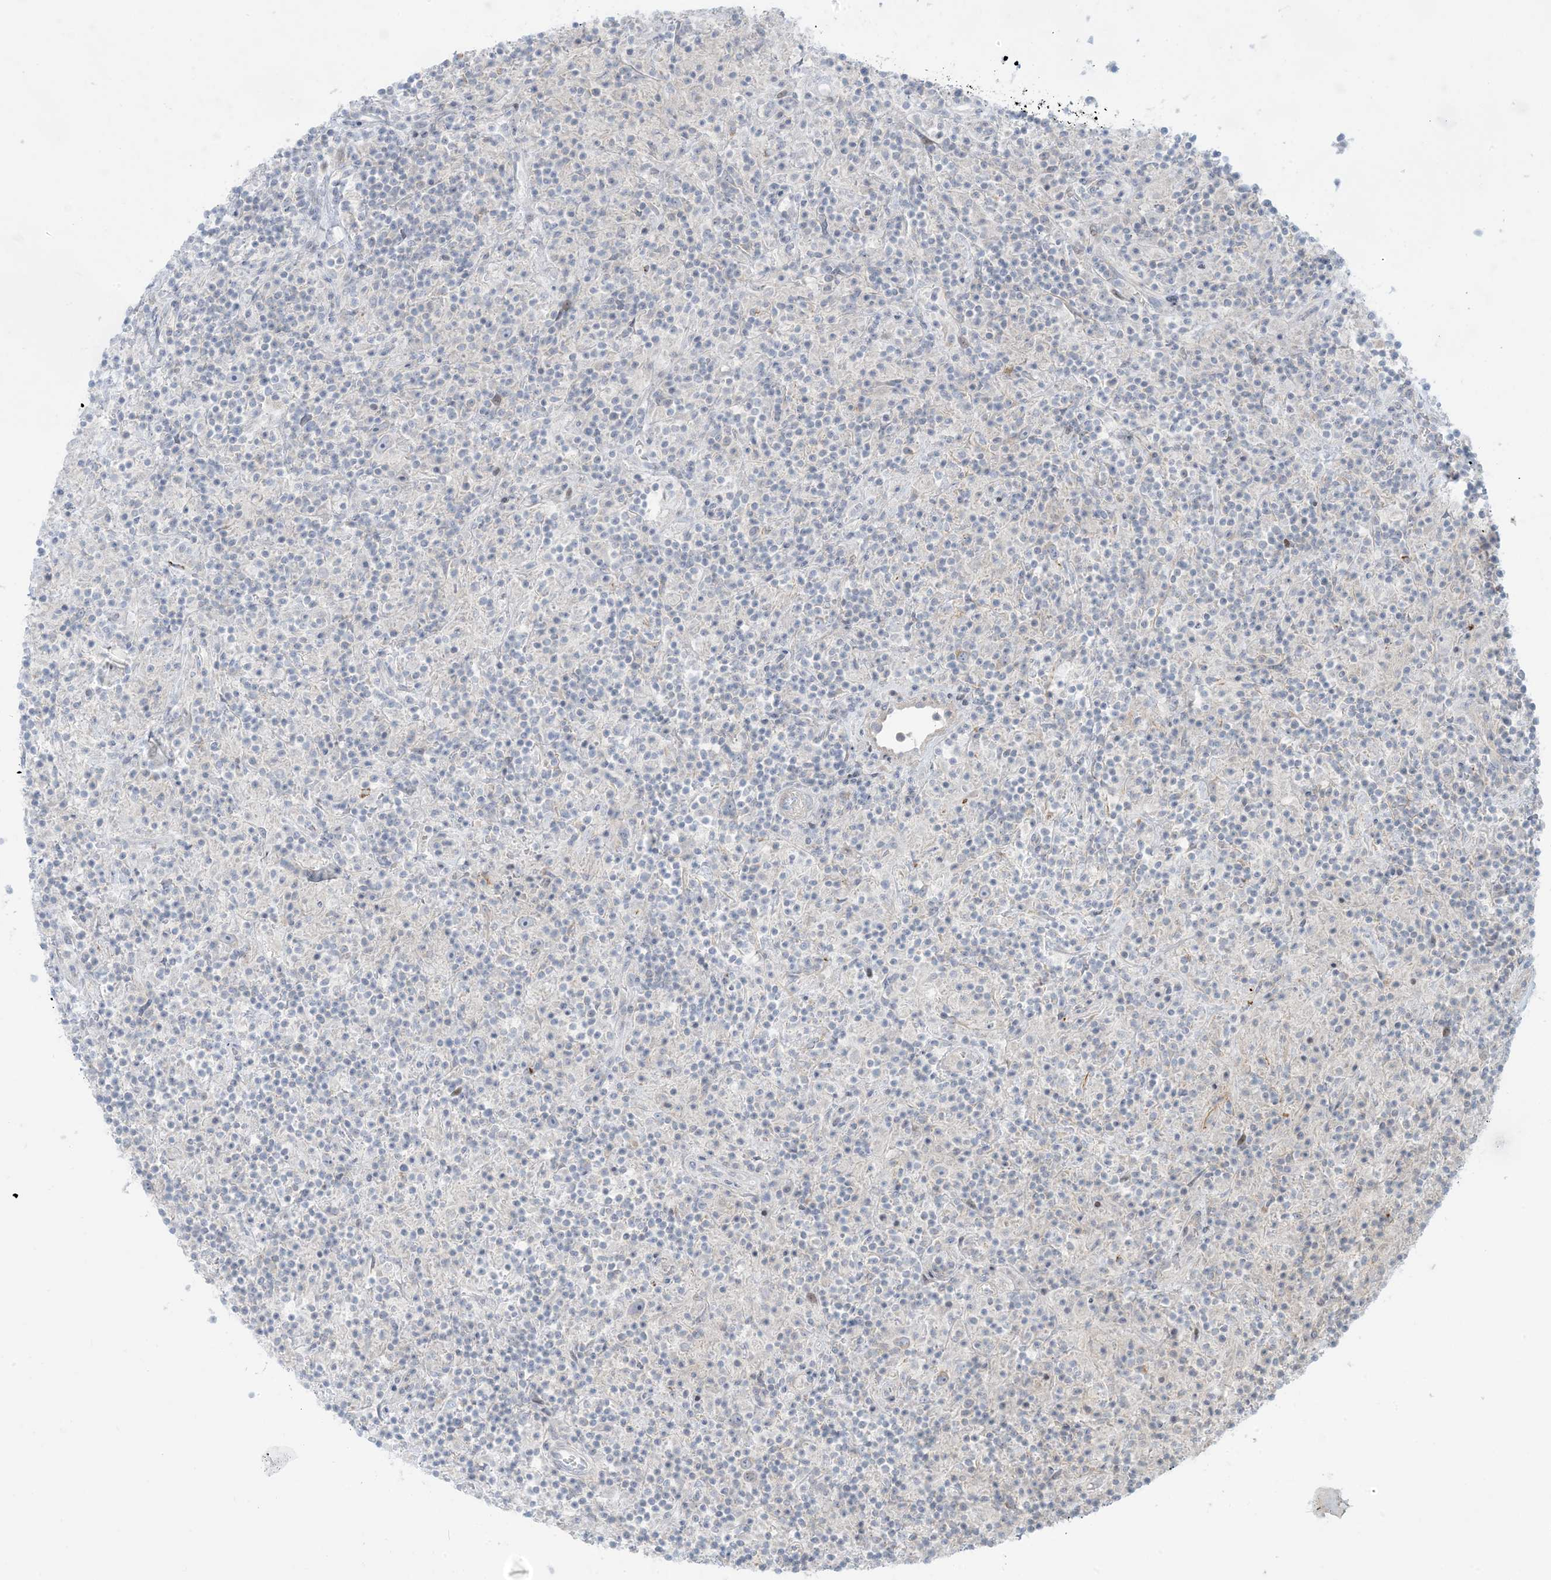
{"staining": {"intensity": "negative", "quantity": "none", "location": "none"}, "tissue": "lymphoma", "cell_type": "Tumor cells", "image_type": "cancer", "snomed": [{"axis": "morphology", "description": "Hodgkin's disease, NOS"}, {"axis": "topography", "description": "Lymph node"}], "caption": "IHC of human Hodgkin's disease reveals no staining in tumor cells.", "gene": "AFTPH", "patient": {"sex": "male", "age": 70}}